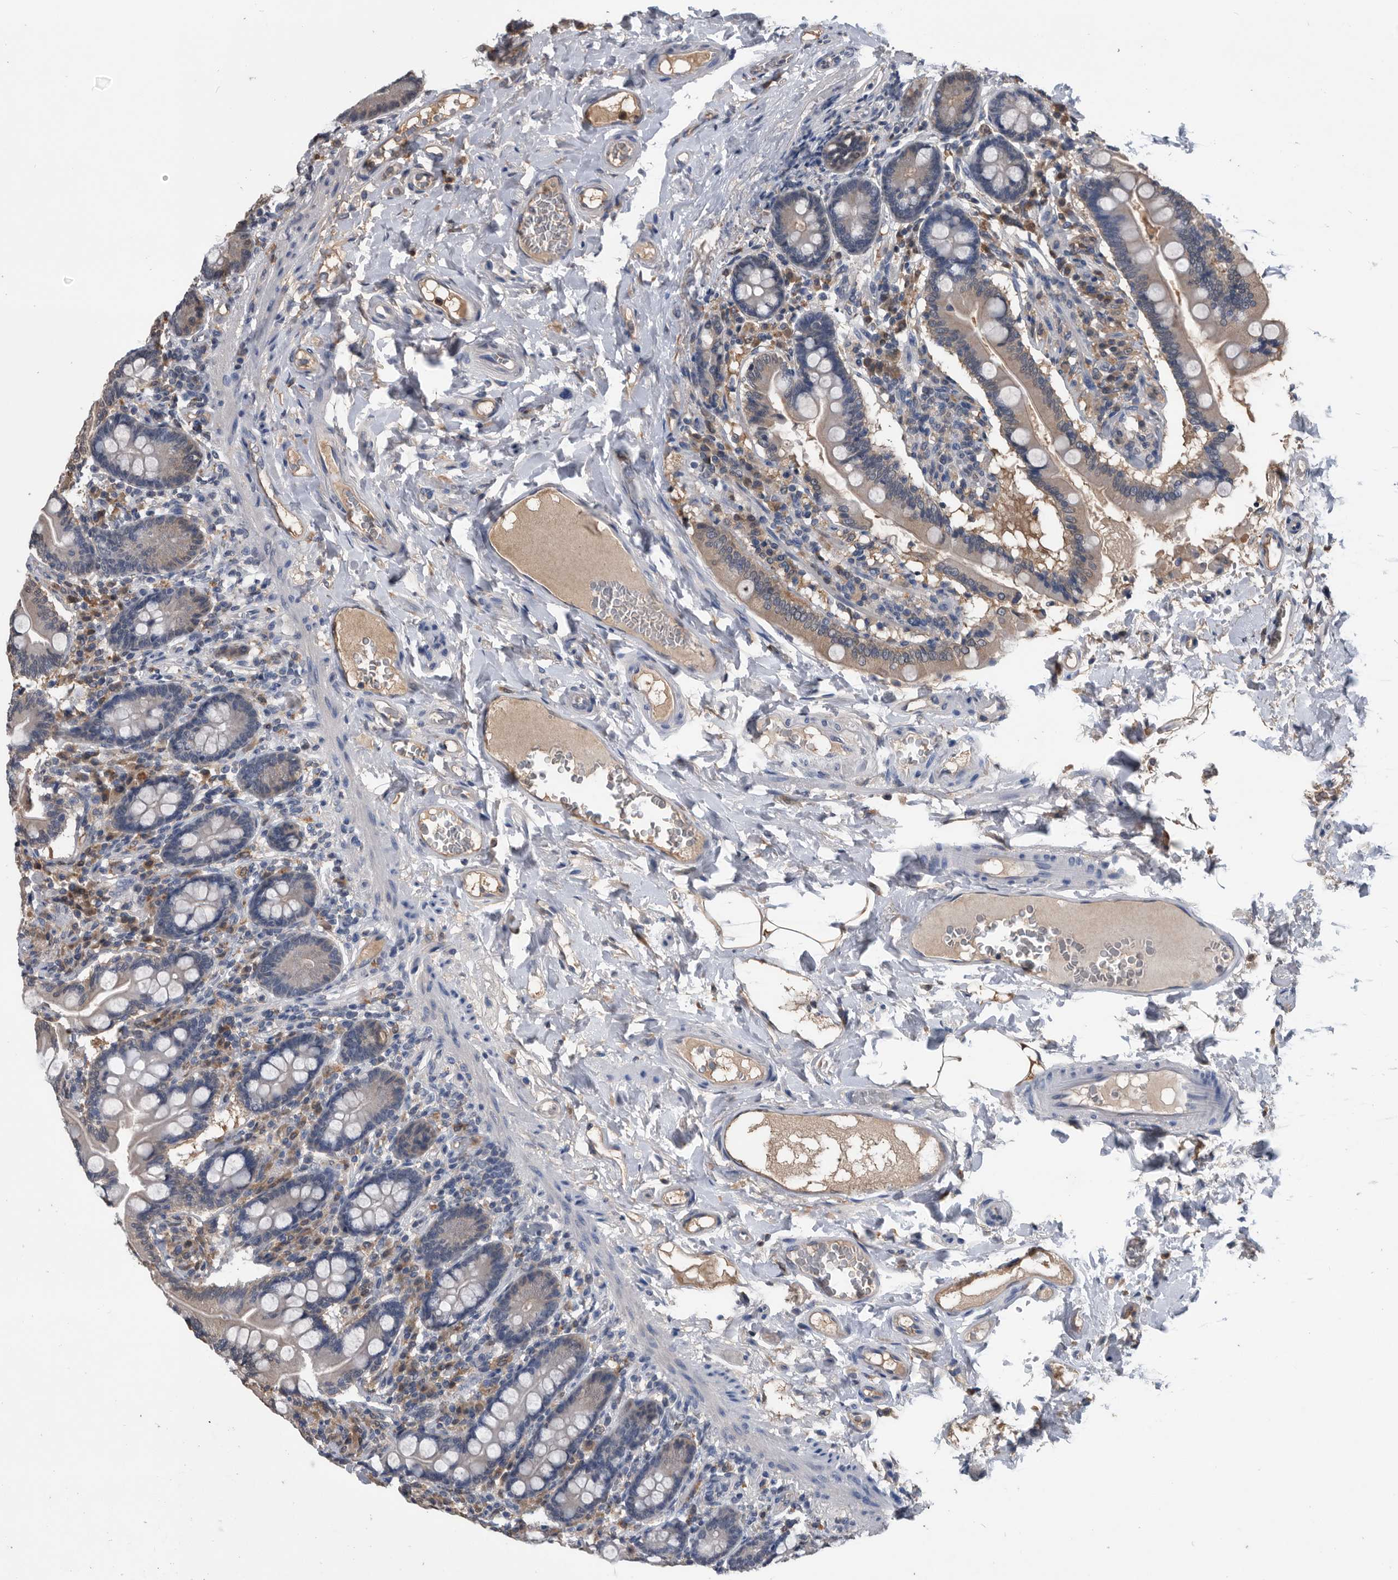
{"staining": {"intensity": "weak", "quantity": "<25%", "location": "cytoplasmic/membranous"}, "tissue": "small intestine", "cell_type": "Glandular cells", "image_type": "normal", "snomed": [{"axis": "morphology", "description": "Normal tissue, NOS"}, {"axis": "topography", "description": "Small intestine"}], "caption": "Protein analysis of normal small intestine demonstrates no significant positivity in glandular cells. The staining was performed using DAB to visualize the protein expression in brown, while the nuclei were stained in blue with hematoxylin (Magnification: 20x).", "gene": "PDXK", "patient": {"sex": "female", "age": 64}}